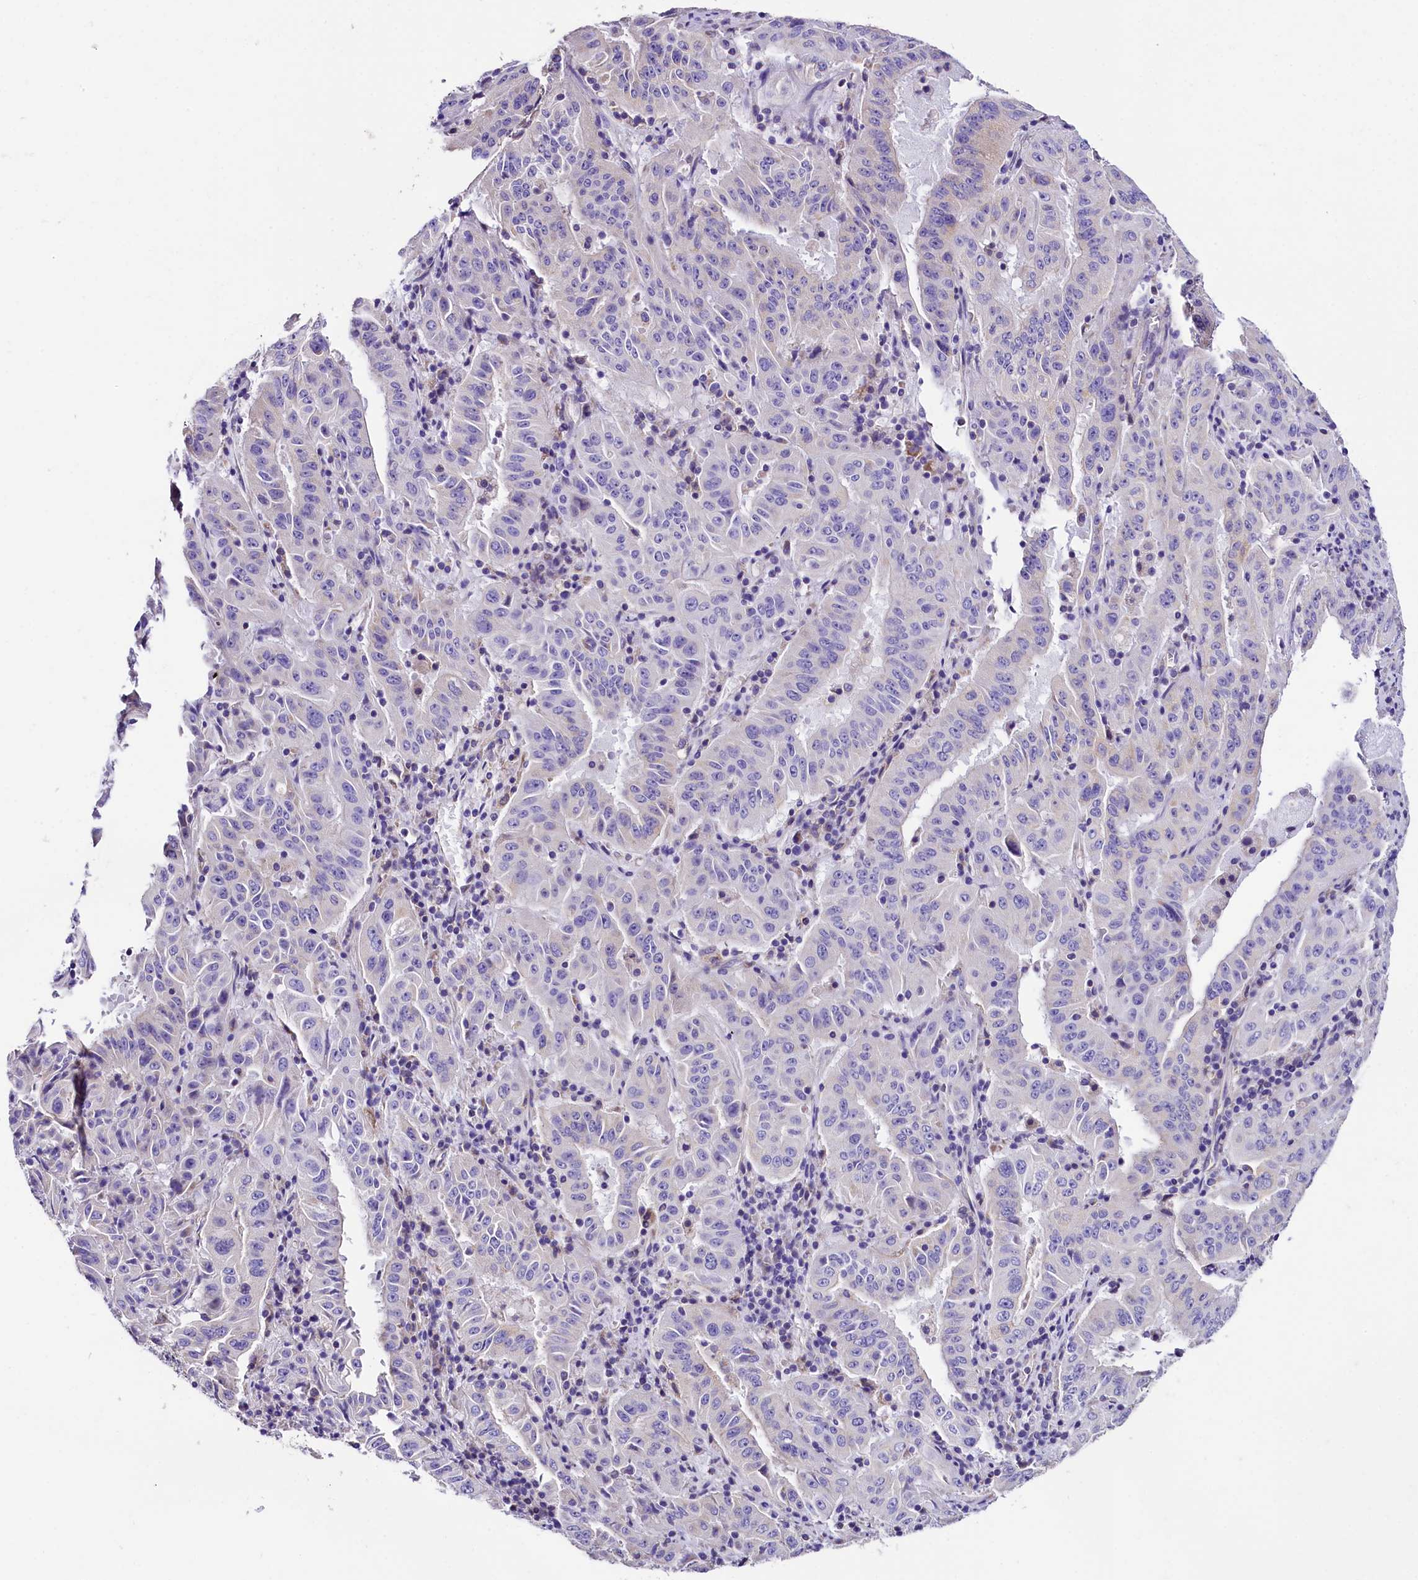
{"staining": {"intensity": "negative", "quantity": "none", "location": "none"}, "tissue": "pancreatic cancer", "cell_type": "Tumor cells", "image_type": "cancer", "snomed": [{"axis": "morphology", "description": "Adenocarcinoma, NOS"}, {"axis": "topography", "description": "Pancreas"}], "caption": "Immunohistochemical staining of human pancreatic adenocarcinoma reveals no significant positivity in tumor cells.", "gene": "ACAA2", "patient": {"sex": "male", "age": 63}}